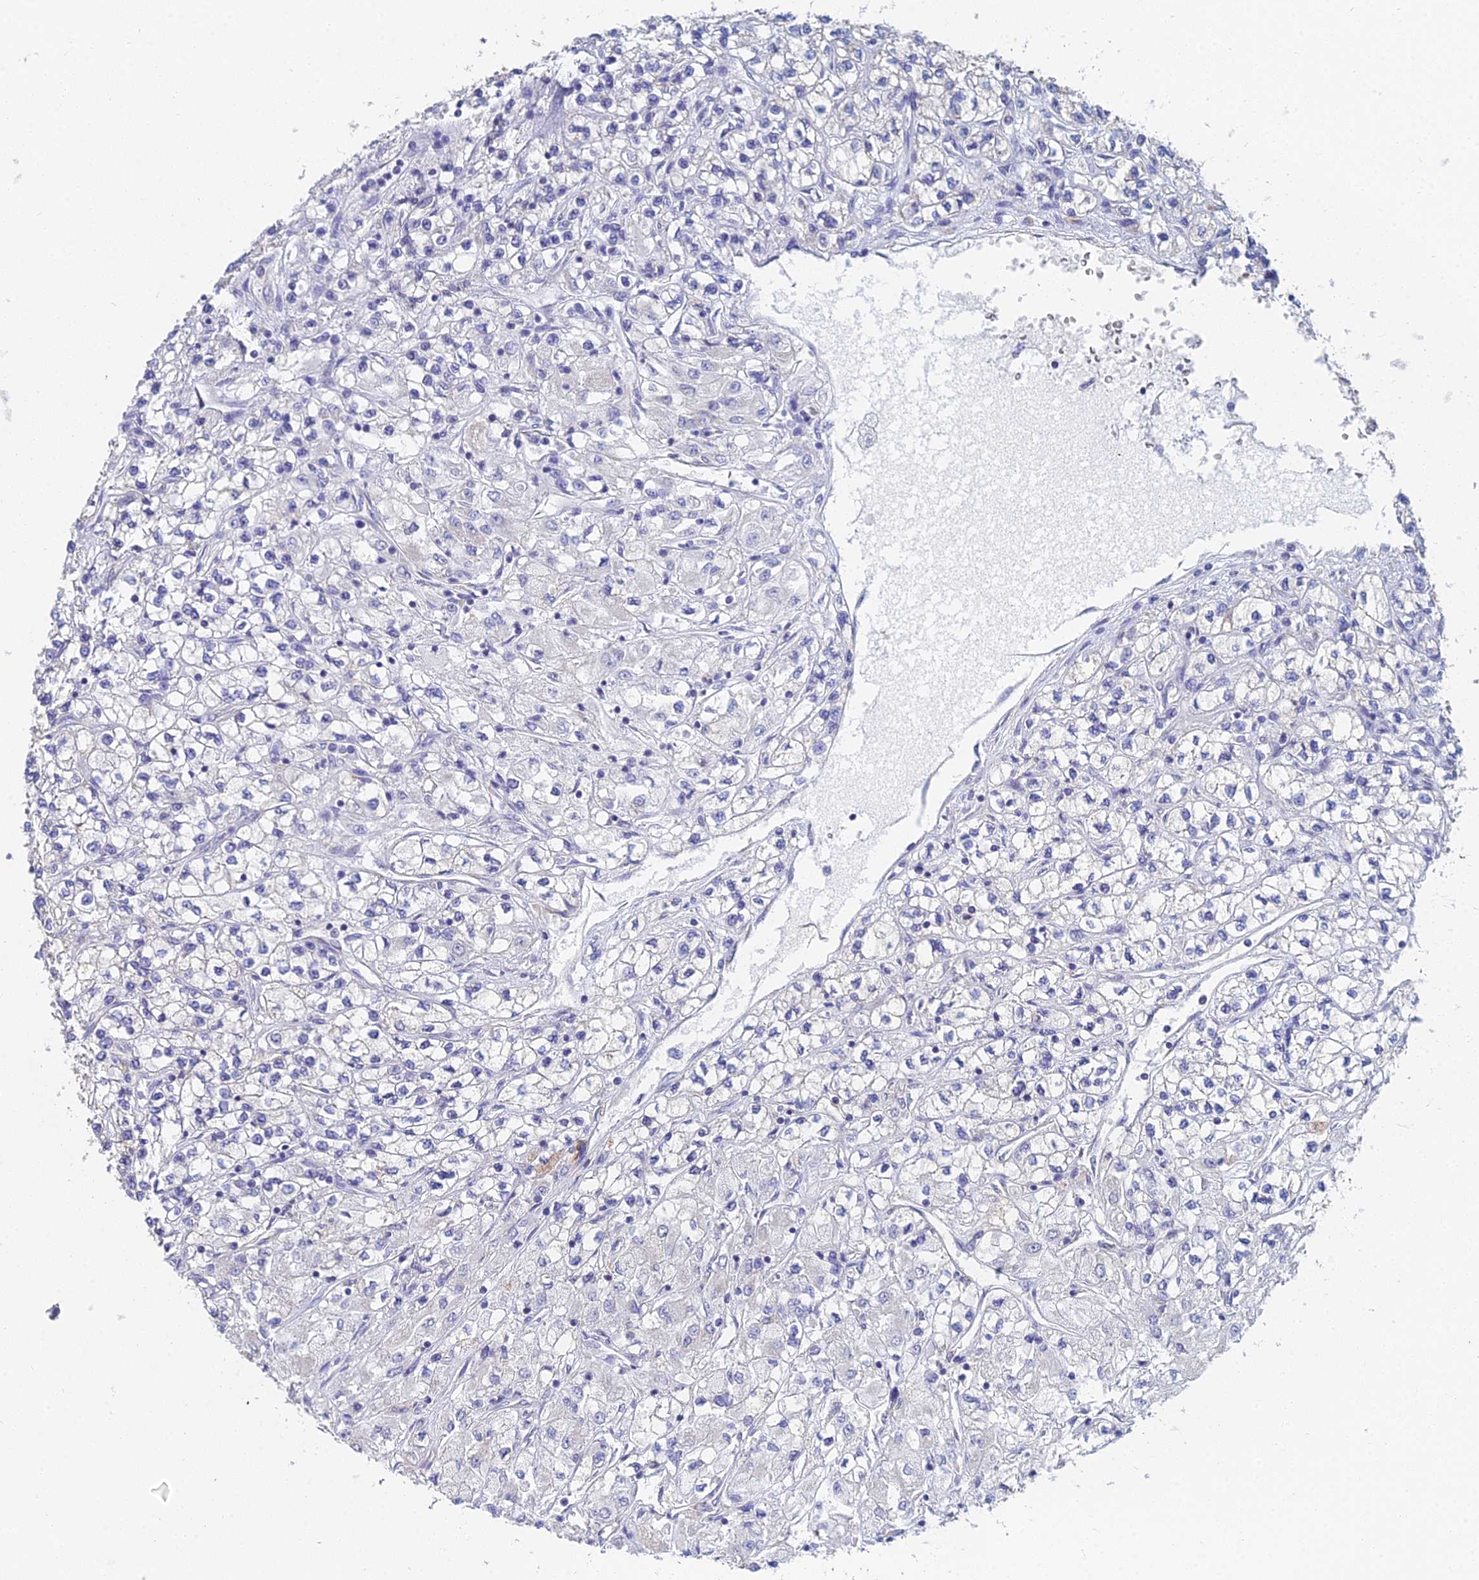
{"staining": {"intensity": "negative", "quantity": "none", "location": "none"}, "tissue": "renal cancer", "cell_type": "Tumor cells", "image_type": "cancer", "snomed": [{"axis": "morphology", "description": "Adenocarcinoma, NOS"}, {"axis": "topography", "description": "Kidney"}], "caption": "This is an immunohistochemistry (IHC) micrograph of human renal cancer. There is no staining in tumor cells.", "gene": "CRACR2B", "patient": {"sex": "male", "age": 80}}